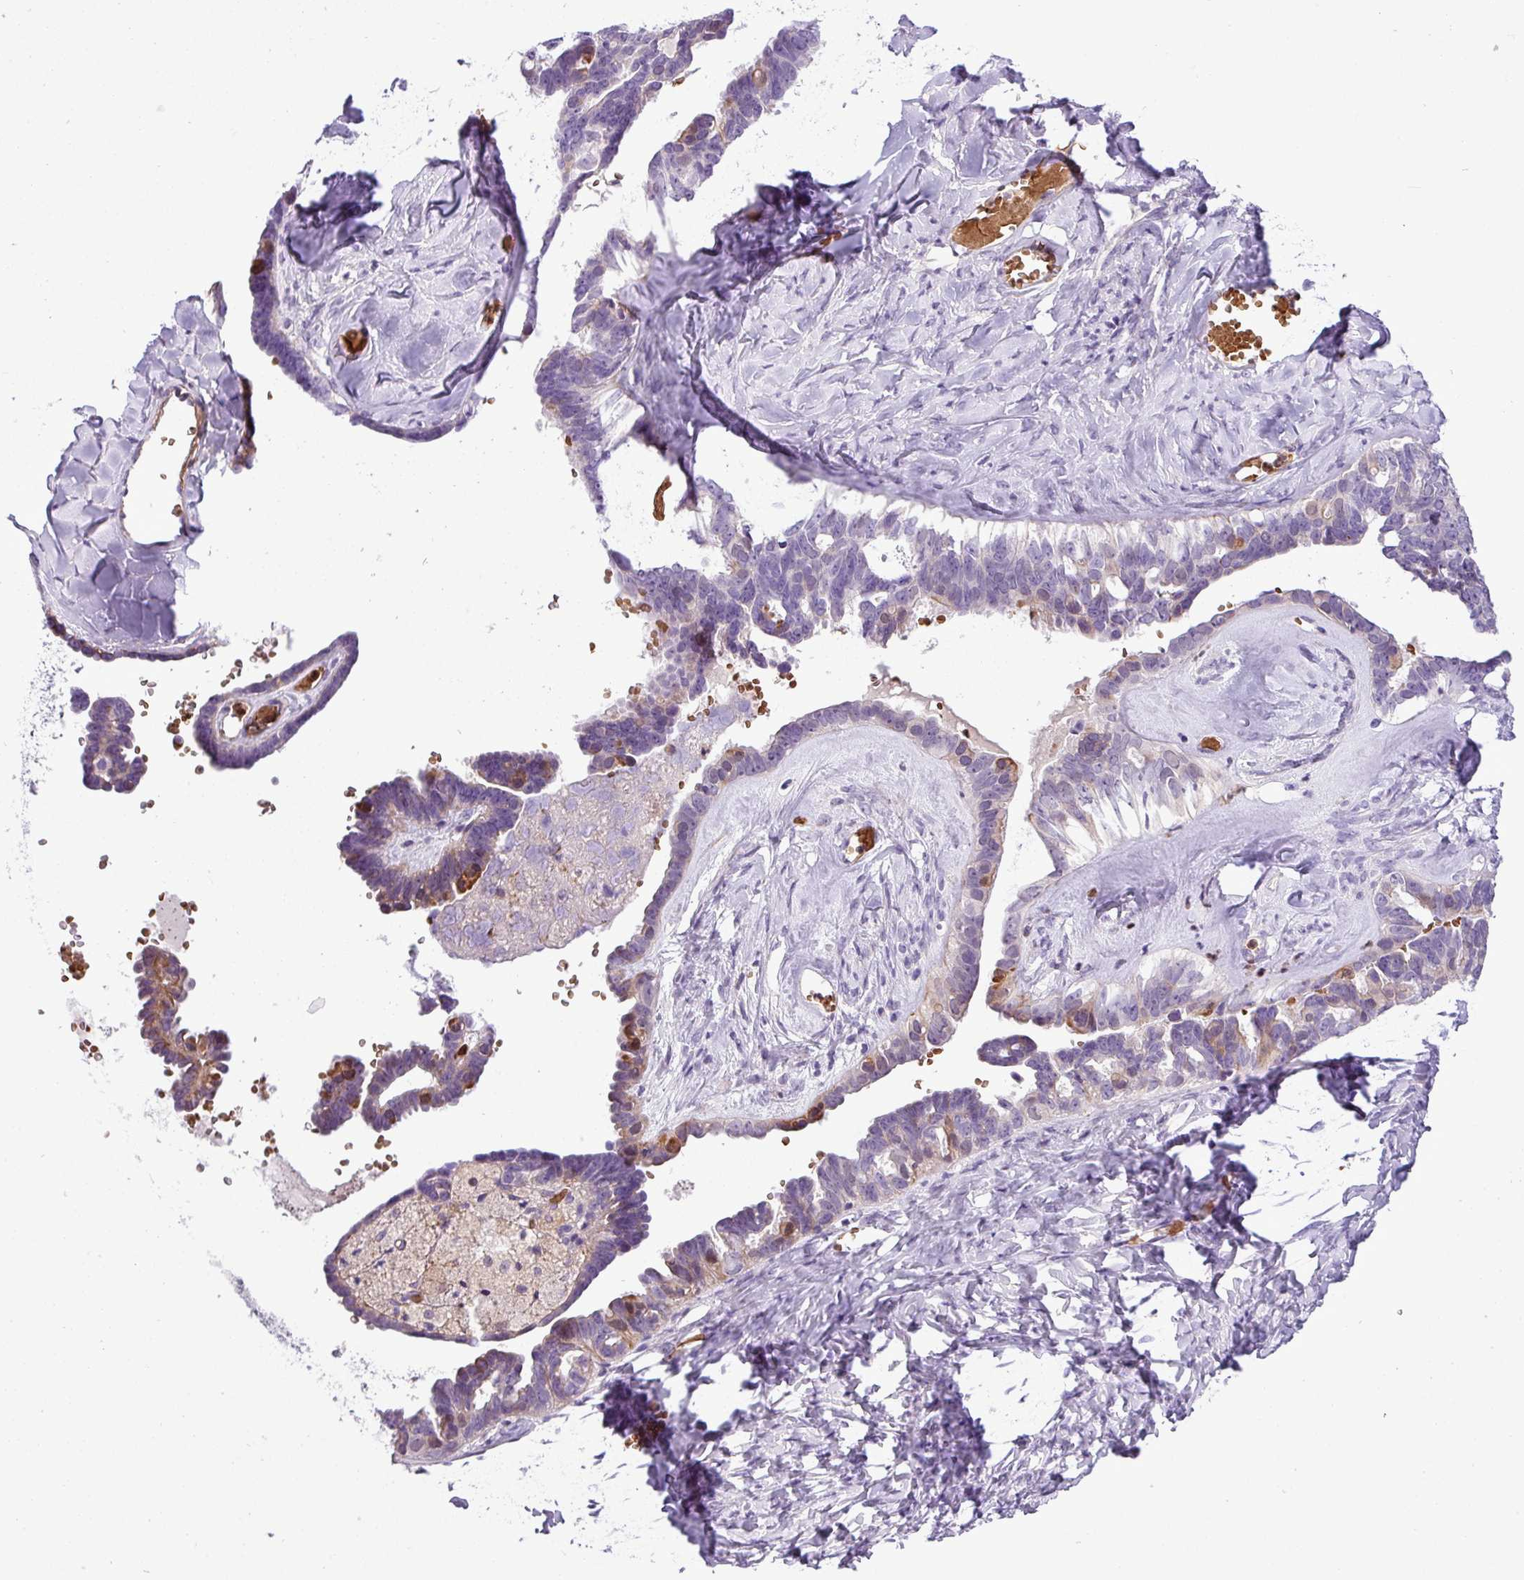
{"staining": {"intensity": "negative", "quantity": "none", "location": "none"}, "tissue": "ovarian cancer", "cell_type": "Tumor cells", "image_type": "cancer", "snomed": [{"axis": "morphology", "description": "Cystadenocarcinoma, serous, NOS"}, {"axis": "topography", "description": "Ovary"}], "caption": "IHC of serous cystadenocarcinoma (ovarian) demonstrates no positivity in tumor cells.", "gene": "NBEAL2", "patient": {"sex": "female", "age": 69}}